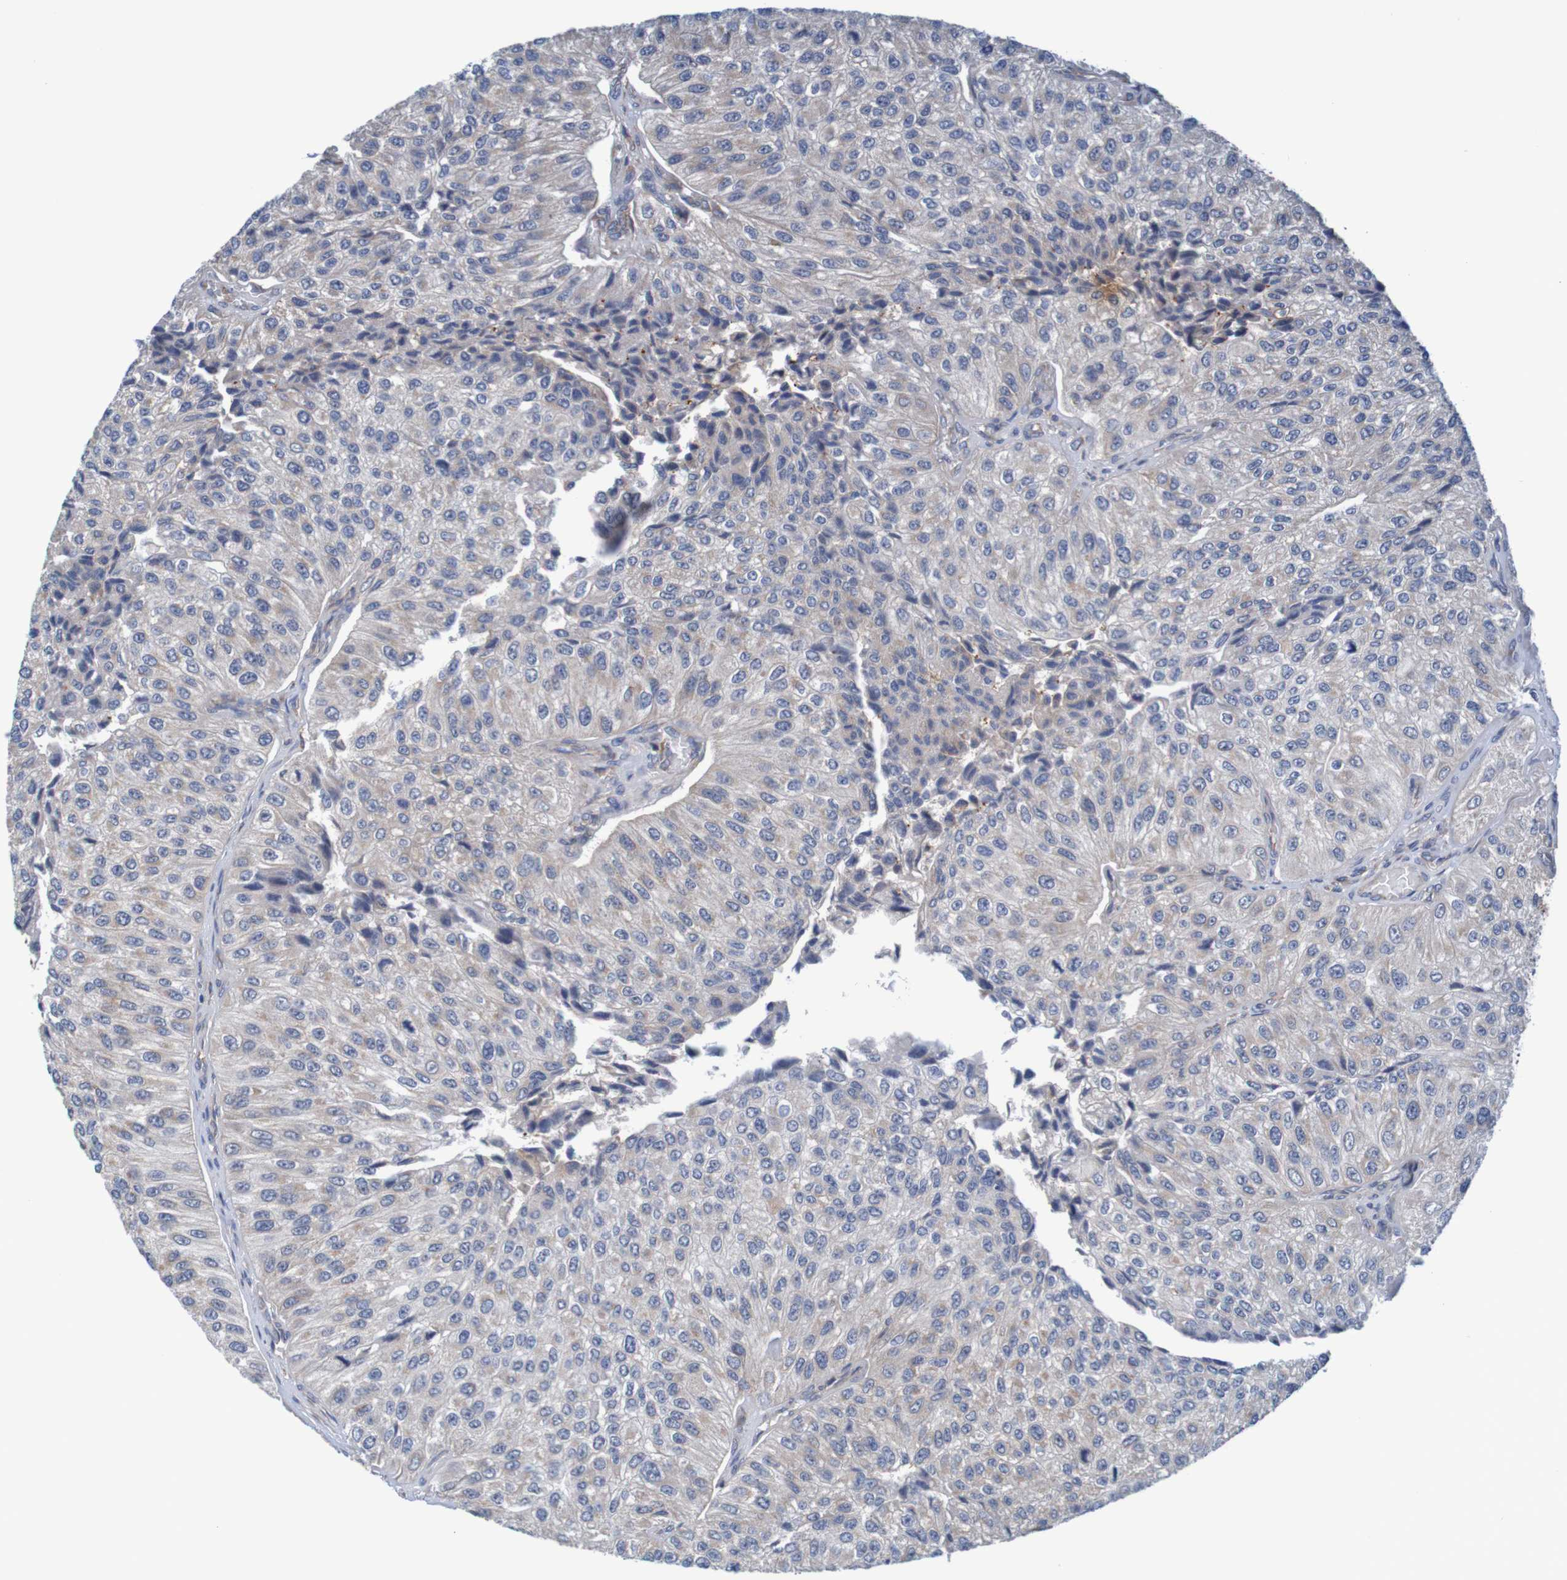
{"staining": {"intensity": "weak", "quantity": ">75%", "location": "cytoplasmic/membranous"}, "tissue": "urothelial cancer", "cell_type": "Tumor cells", "image_type": "cancer", "snomed": [{"axis": "morphology", "description": "Urothelial carcinoma, High grade"}, {"axis": "topography", "description": "Kidney"}, {"axis": "topography", "description": "Urinary bladder"}], "caption": "Immunohistochemistry (DAB (3,3'-diaminobenzidine)) staining of human urothelial carcinoma (high-grade) displays weak cytoplasmic/membranous protein staining in approximately >75% of tumor cells.", "gene": "CLDN18", "patient": {"sex": "male", "age": 77}}